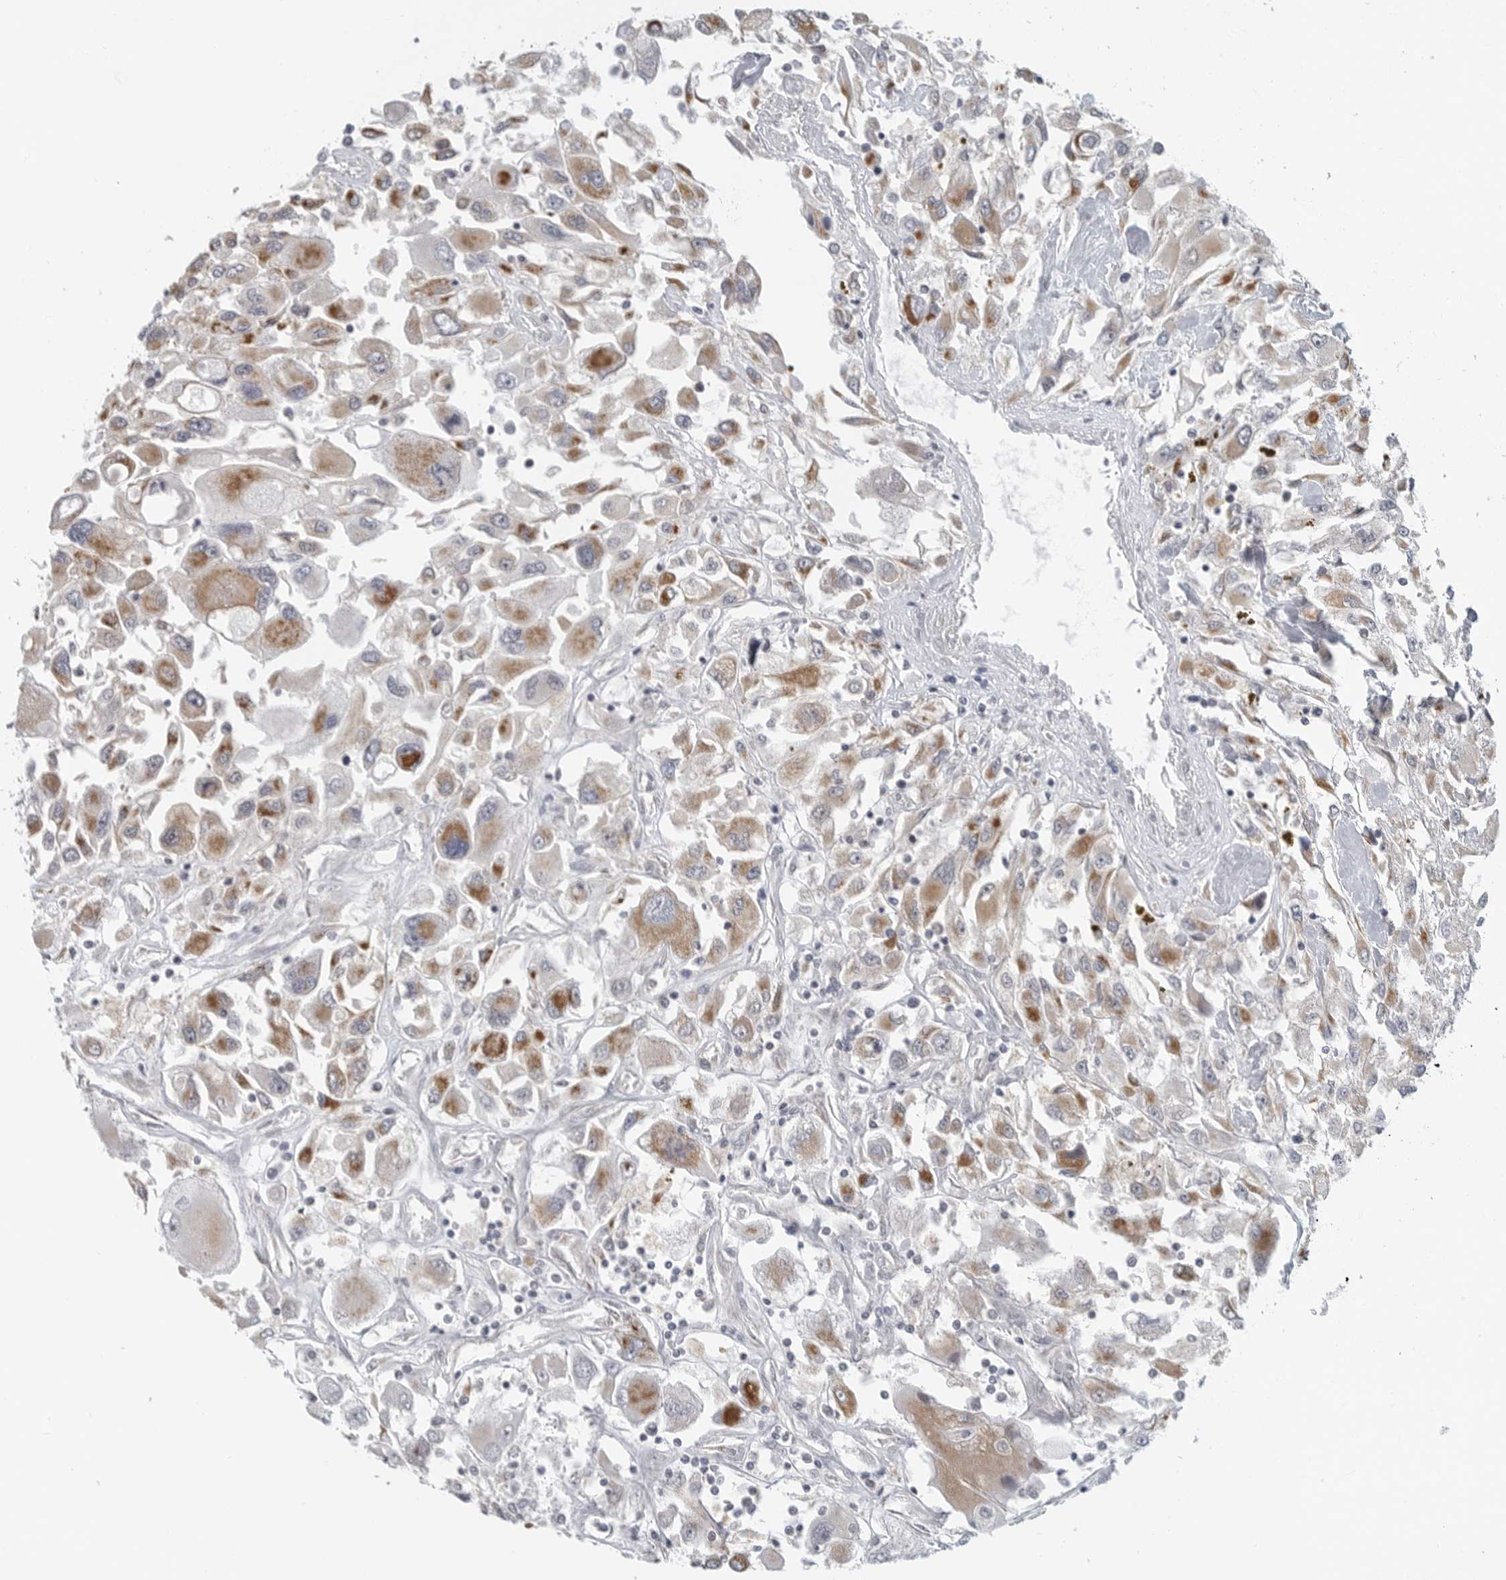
{"staining": {"intensity": "moderate", "quantity": ">75%", "location": "cytoplasmic/membranous"}, "tissue": "renal cancer", "cell_type": "Tumor cells", "image_type": "cancer", "snomed": [{"axis": "morphology", "description": "Adenocarcinoma, NOS"}, {"axis": "topography", "description": "Kidney"}], "caption": "This is a micrograph of immunohistochemistry (IHC) staining of adenocarcinoma (renal), which shows moderate positivity in the cytoplasmic/membranous of tumor cells.", "gene": "IL12RB2", "patient": {"sex": "female", "age": 52}}